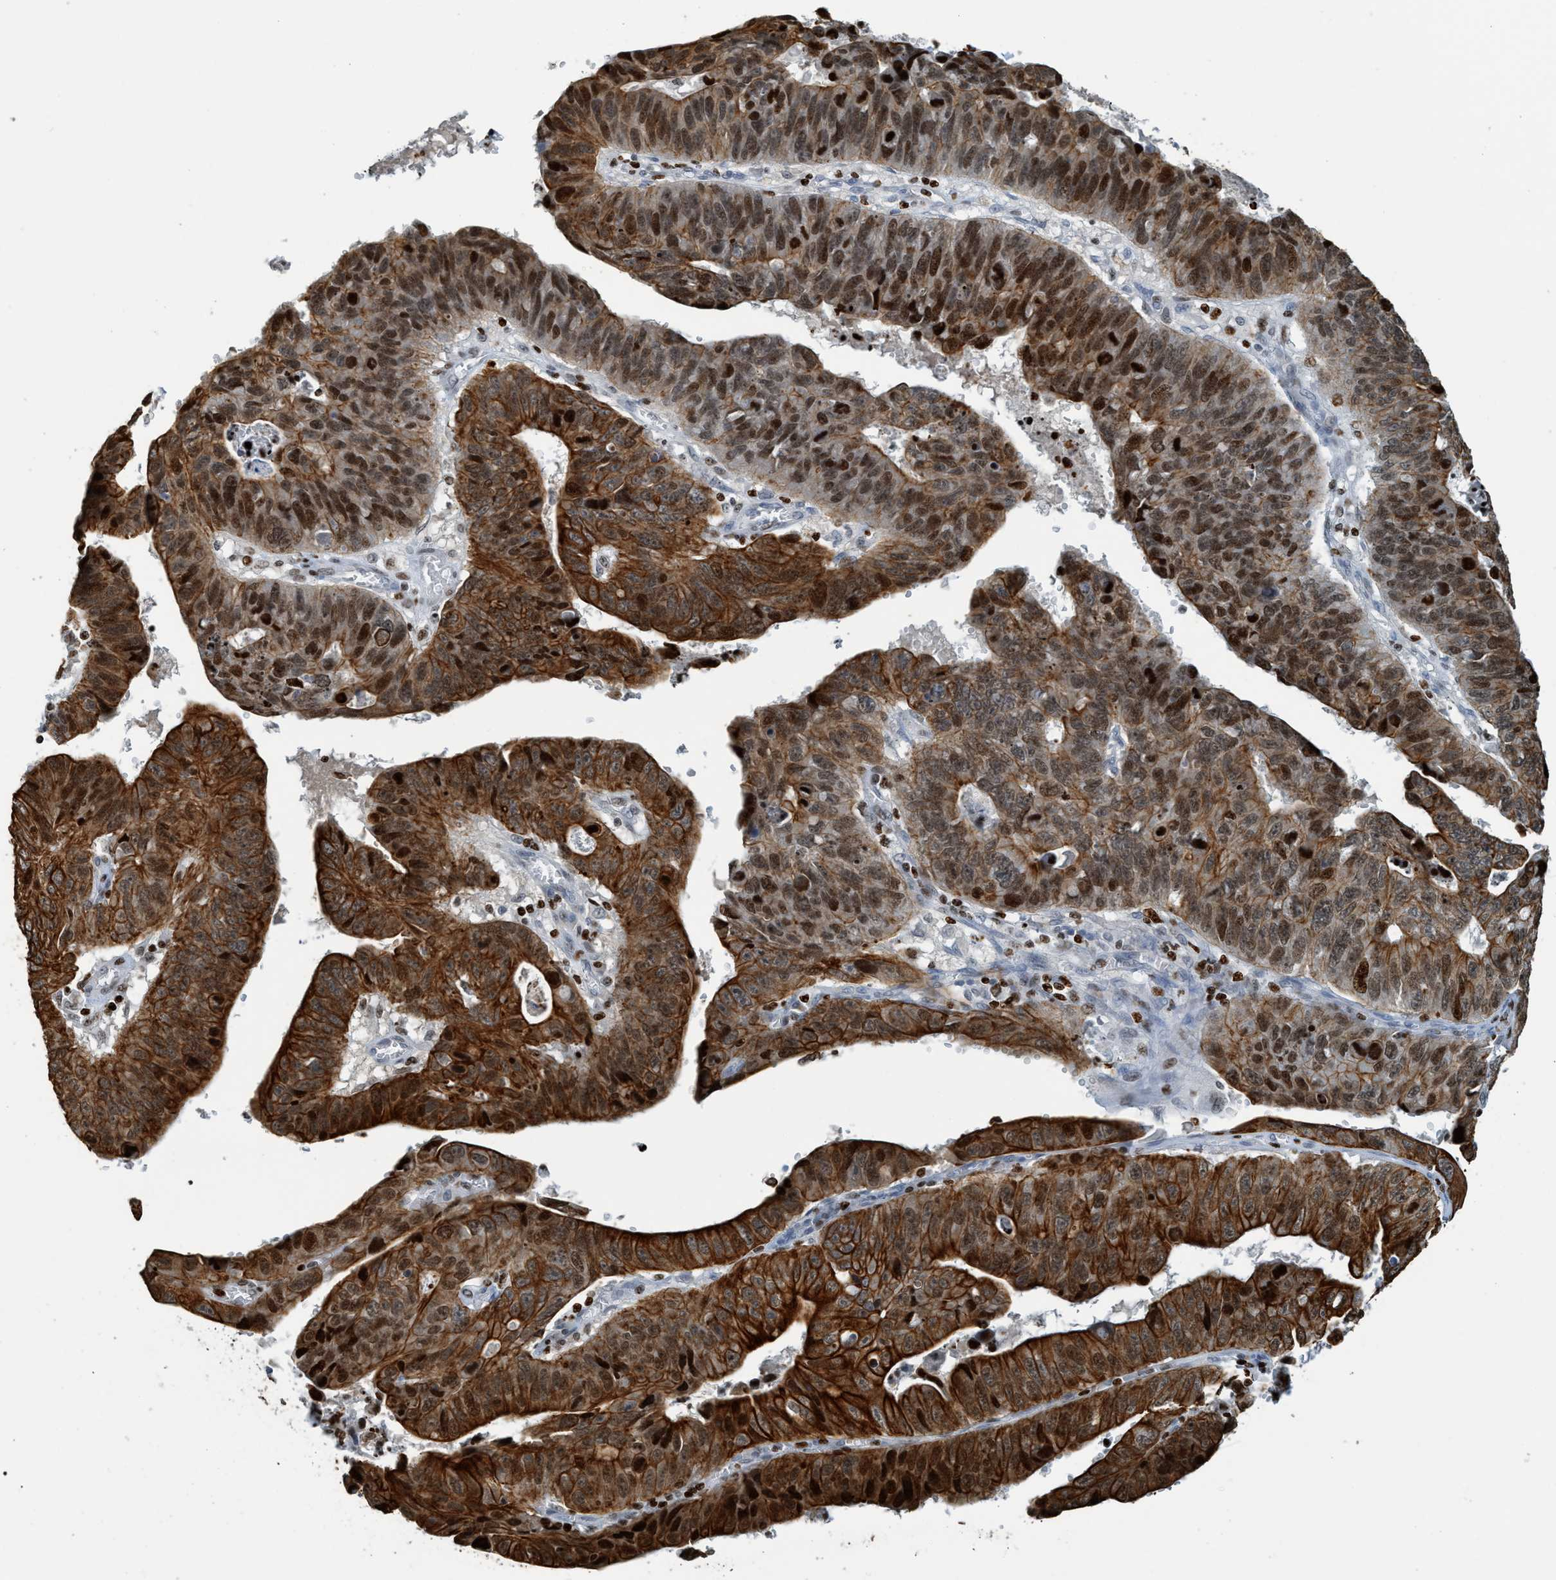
{"staining": {"intensity": "strong", "quantity": ">75%", "location": "cytoplasmic/membranous,nuclear"}, "tissue": "stomach cancer", "cell_type": "Tumor cells", "image_type": "cancer", "snomed": [{"axis": "morphology", "description": "Adenocarcinoma, NOS"}, {"axis": "topography", "description": "Stomach"}], "caption": "There is high levels of strong cytoplasmic/membranous and nuclear staining in tumor cells of adenocarcinoma (stomach), as demonstrated by immunohistochemical staining (brown color).", "gene": "SH3D19", "patient": {"sex": "male", "age": 59}}